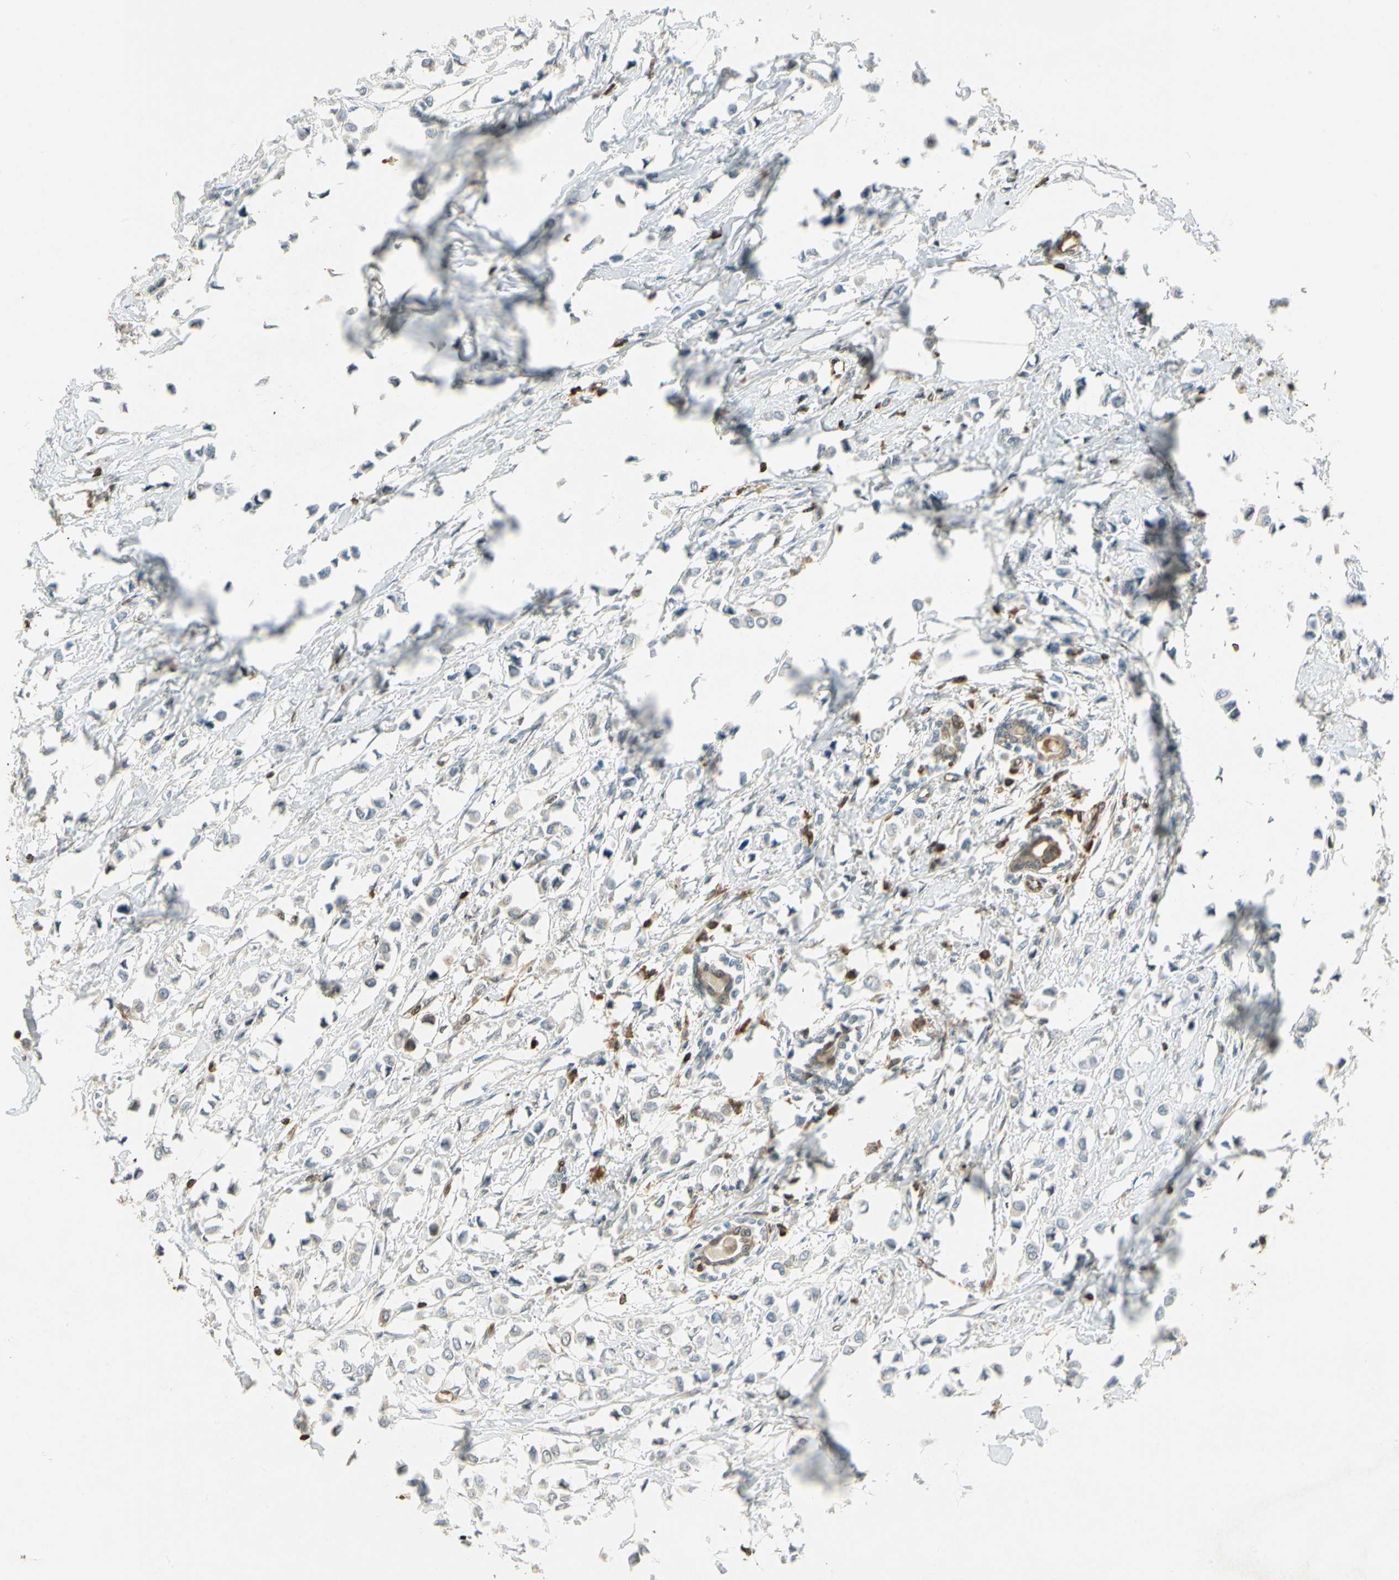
{"staining": {"intensity": "weak", "quantity": "<25%", "location": "cytoplasmic/membranous"}, "tissue": "breast cancer", "cell_type": "Tumor cells", "image_type": "cancer", "snomed": [{"axis": "morphology", "description": "Lobular carcinoma"}, {"axis": "topography", "description": "Breast"}], "caption": "Breast lobular carcinoma was stained to show a protein in brown. There is no significant positivity in tumor cells. (DAB immunohistochemistry (IHC) visualized using brightfield microscopy, high magnification).", "gene": "TAPBP", "patient": {"sex": "female", "age": 51}}